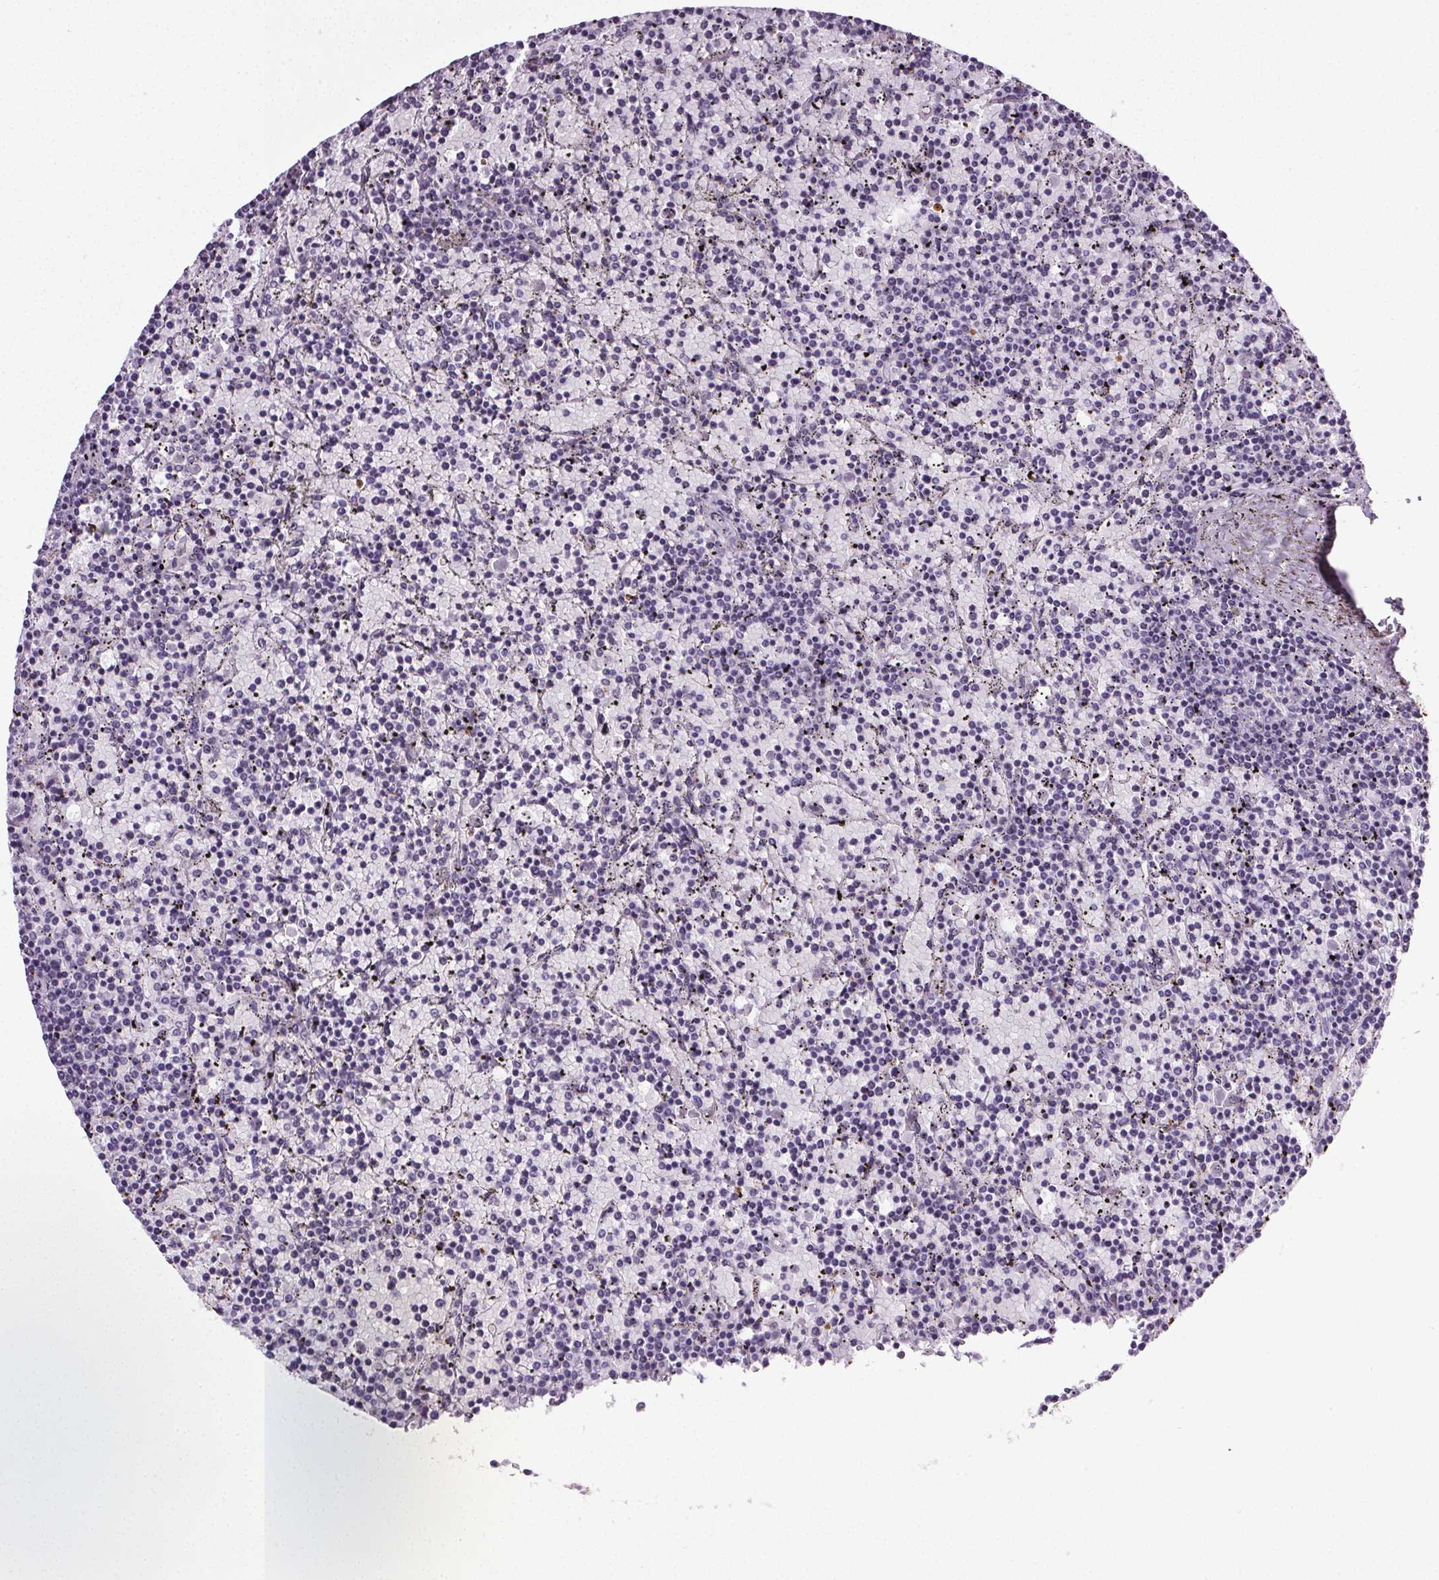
{"staining": {"intensity": "negative", "quantity": "none", "location": "none"}, "tissue": "lymphoma", "cell_type": "Tumor cells", "image_type": "cancer", "snomed": [{"axis": "morphology", "description": "Malignant lymphoma, non-Hodgkin's type, Low grade"}, {"axis": "topography", "description": "Spleen"}], "caption": "This is an immunohistochemistry (IHC) image of human low-grade malignant lymphoma, non-Hodgkin's type. There is no staining in tumor cells.", "gene": "GP6", "patient": {"sex": "female", "age": 77}}